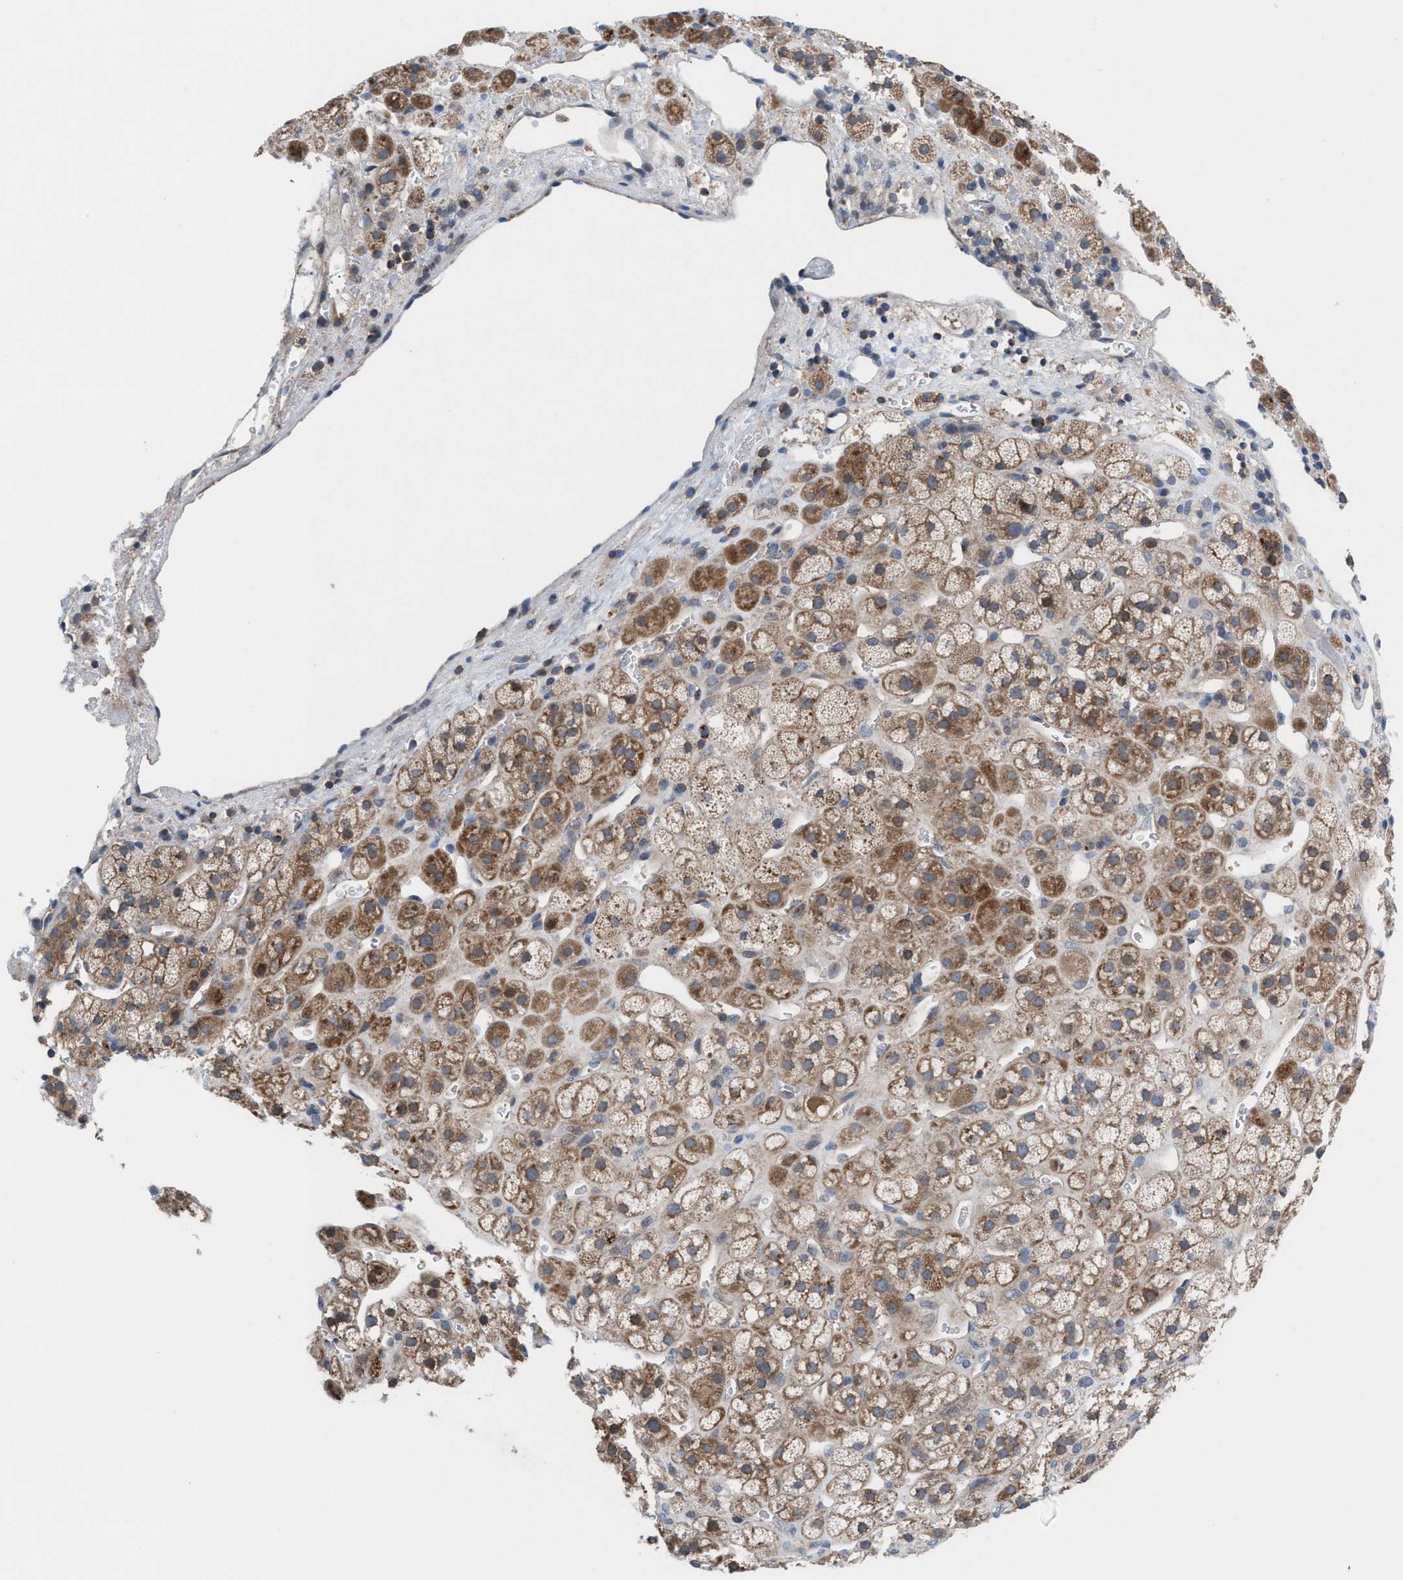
{"staining": {"intensity": "moderate", "quantity": ">75%", "location": "cytoplasmic/membranous"}, "tissue": "adrenal gland", "cell_type": "Glandular cells", "image_type": "normal", "snomed": [{"axis": "morphology", "description": "Normal tissue, NOS"}, {"axis": "topography", "description": "Adrenal gland"}], "caption": "Immunohistochemistry image of unremarkable adrenal gland: adrenal gland stained using immunohistochemistry (IHC) displays medium levels of moderate protein expression localized specifically in the cytoplasmic/membranous of glandular cells, appearing as a cytoplasmic/membranous brown color.", "gene": "MRM1", "patient": {"sex": "male", "age": 56}}